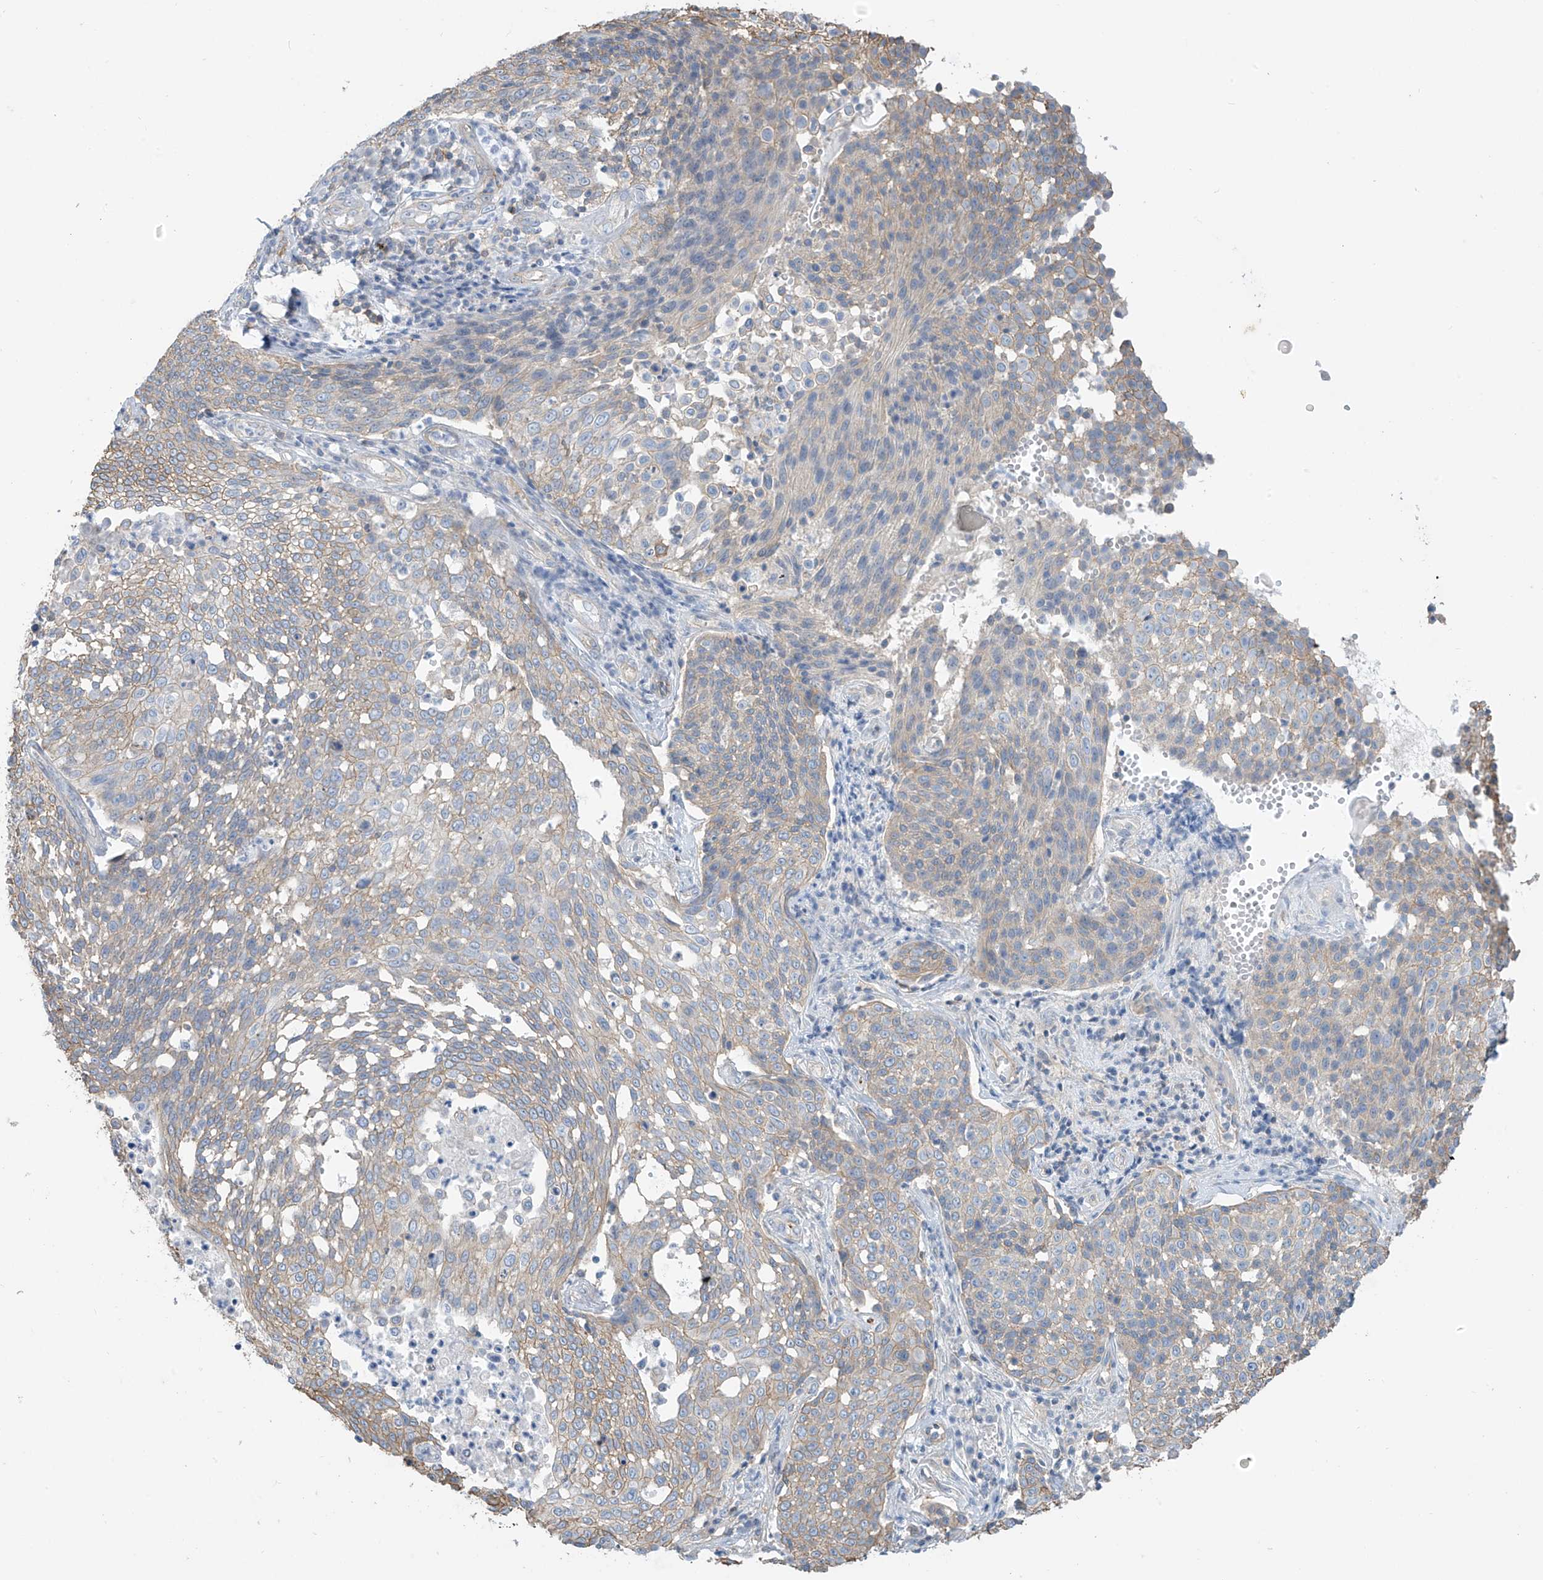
{"staining": {"intensity": "weak", "quantity": "25%-75%", "location": "cytoplasmic/membranous"}, "tissue": "cervical cancer", "cell_type": "Tumor cells", "image_type": "cancer", "snomed": [{"axis": "morphology", "description": "Squamous cell carcinoma, NOS"}, {"axis": "topography", "description": "Cervix"}], "caption": "Cervical cancer (squamous cell carcinoma) was stained to show a protein in brown. There is low levels of weak cytoplasmic/membranous staining in approximately 25%-75% of tumor cells.", "gene": "ZNF846", "patient": {"sex": "female", "age": 34}}